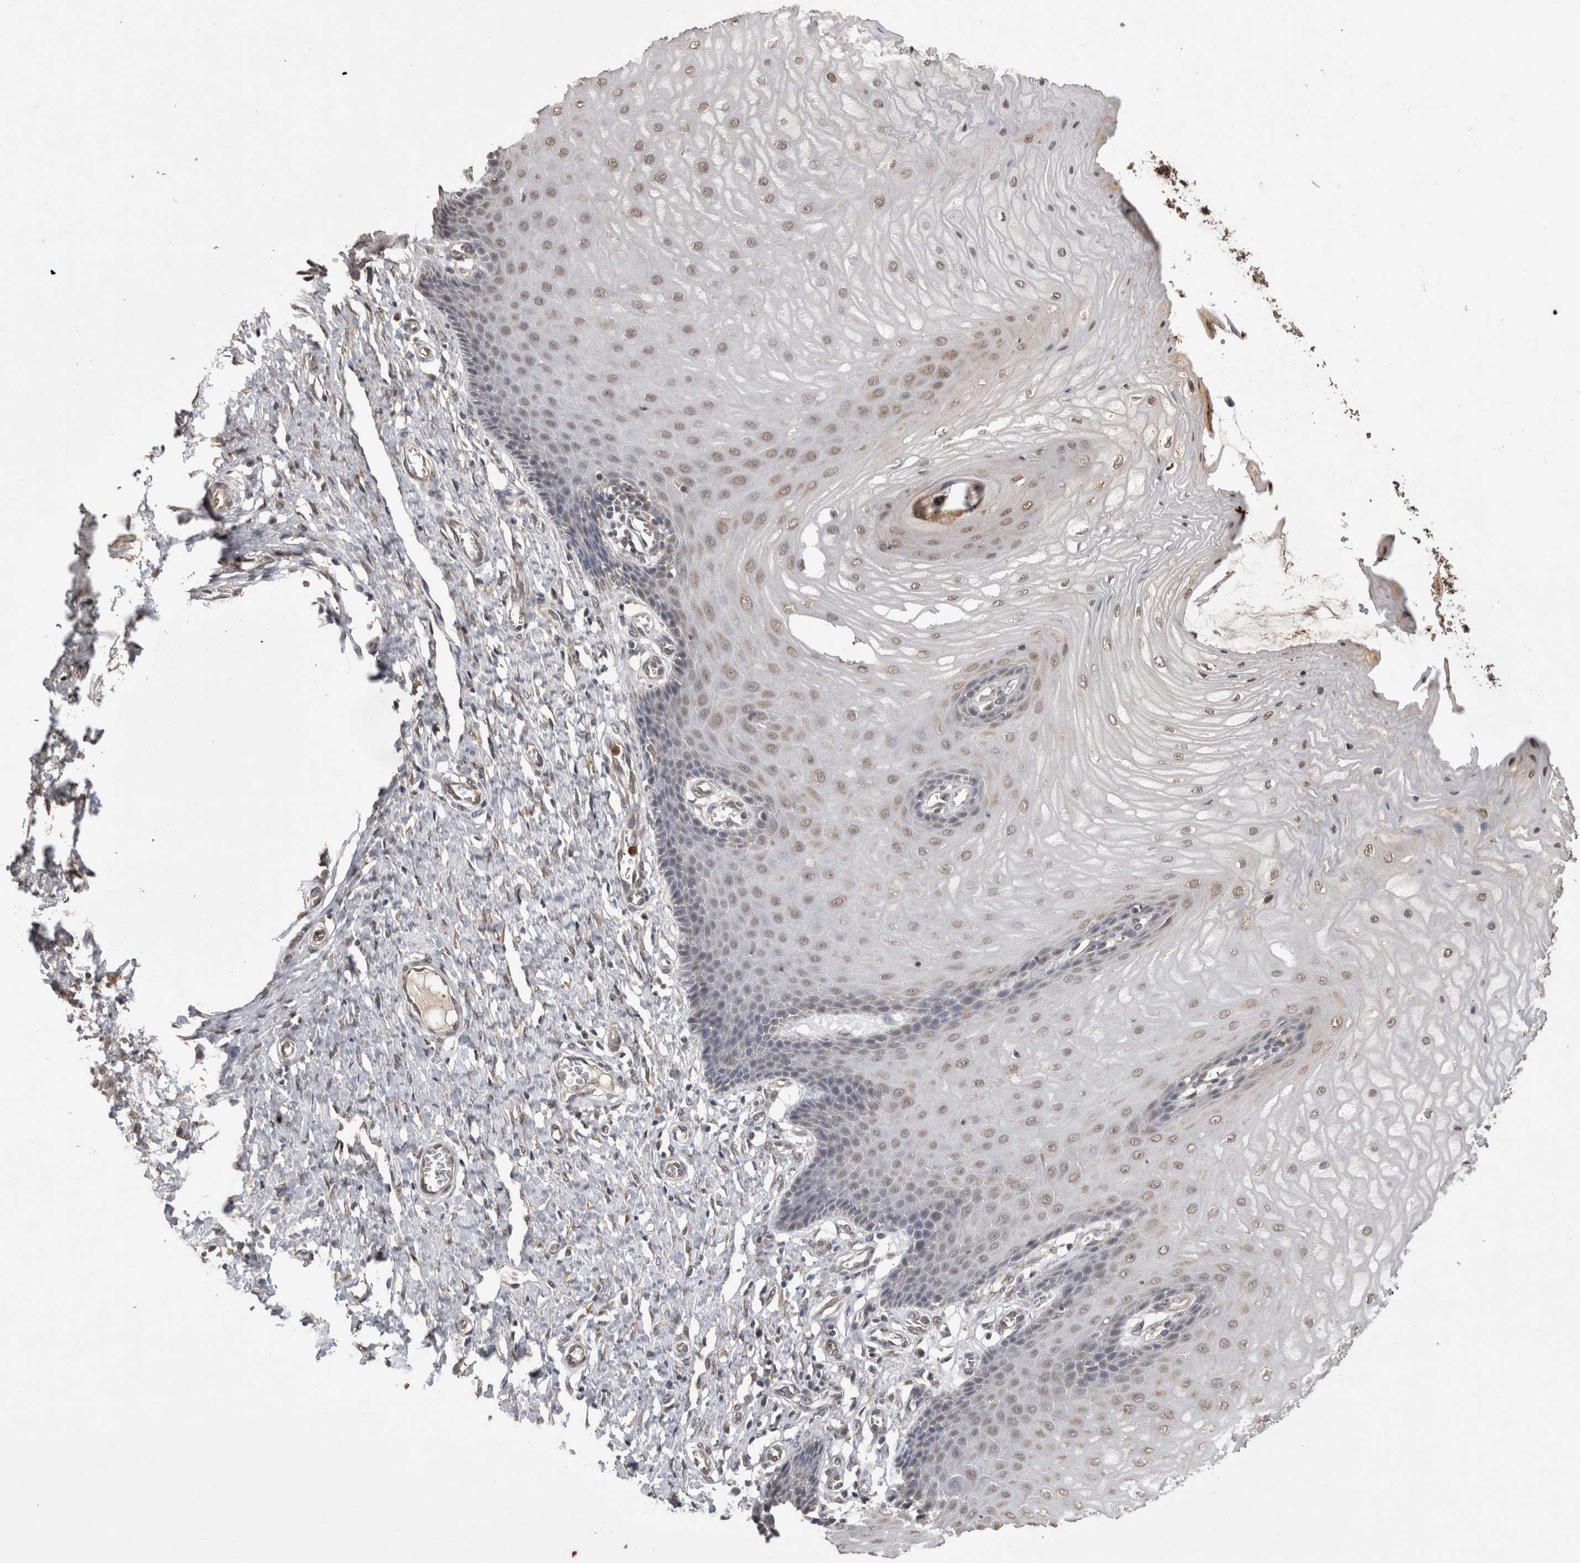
{"staining": {"intensity": "moderate", "quantity": ">75%", "location": "cytoplasmic/membranous,nuclear"}, "tissue": "cervix", "cell_type": "Glandular cells", "image_type": "normal", "snomed": [{"axis": "morphology", "description": "Normal tissue, NOS"}, {"axis": "topography", "description": "Cervix"}], "caption": "A photomicrograph showing moderate cytoplasmic/membranous,nuclear positivity in approximately >75% of glandular cells in unremarkable cervix, as visualized by brown immunohistochemical staining.", "gene": "PAK4", "patient": {"sex": "female", "age": 55}}